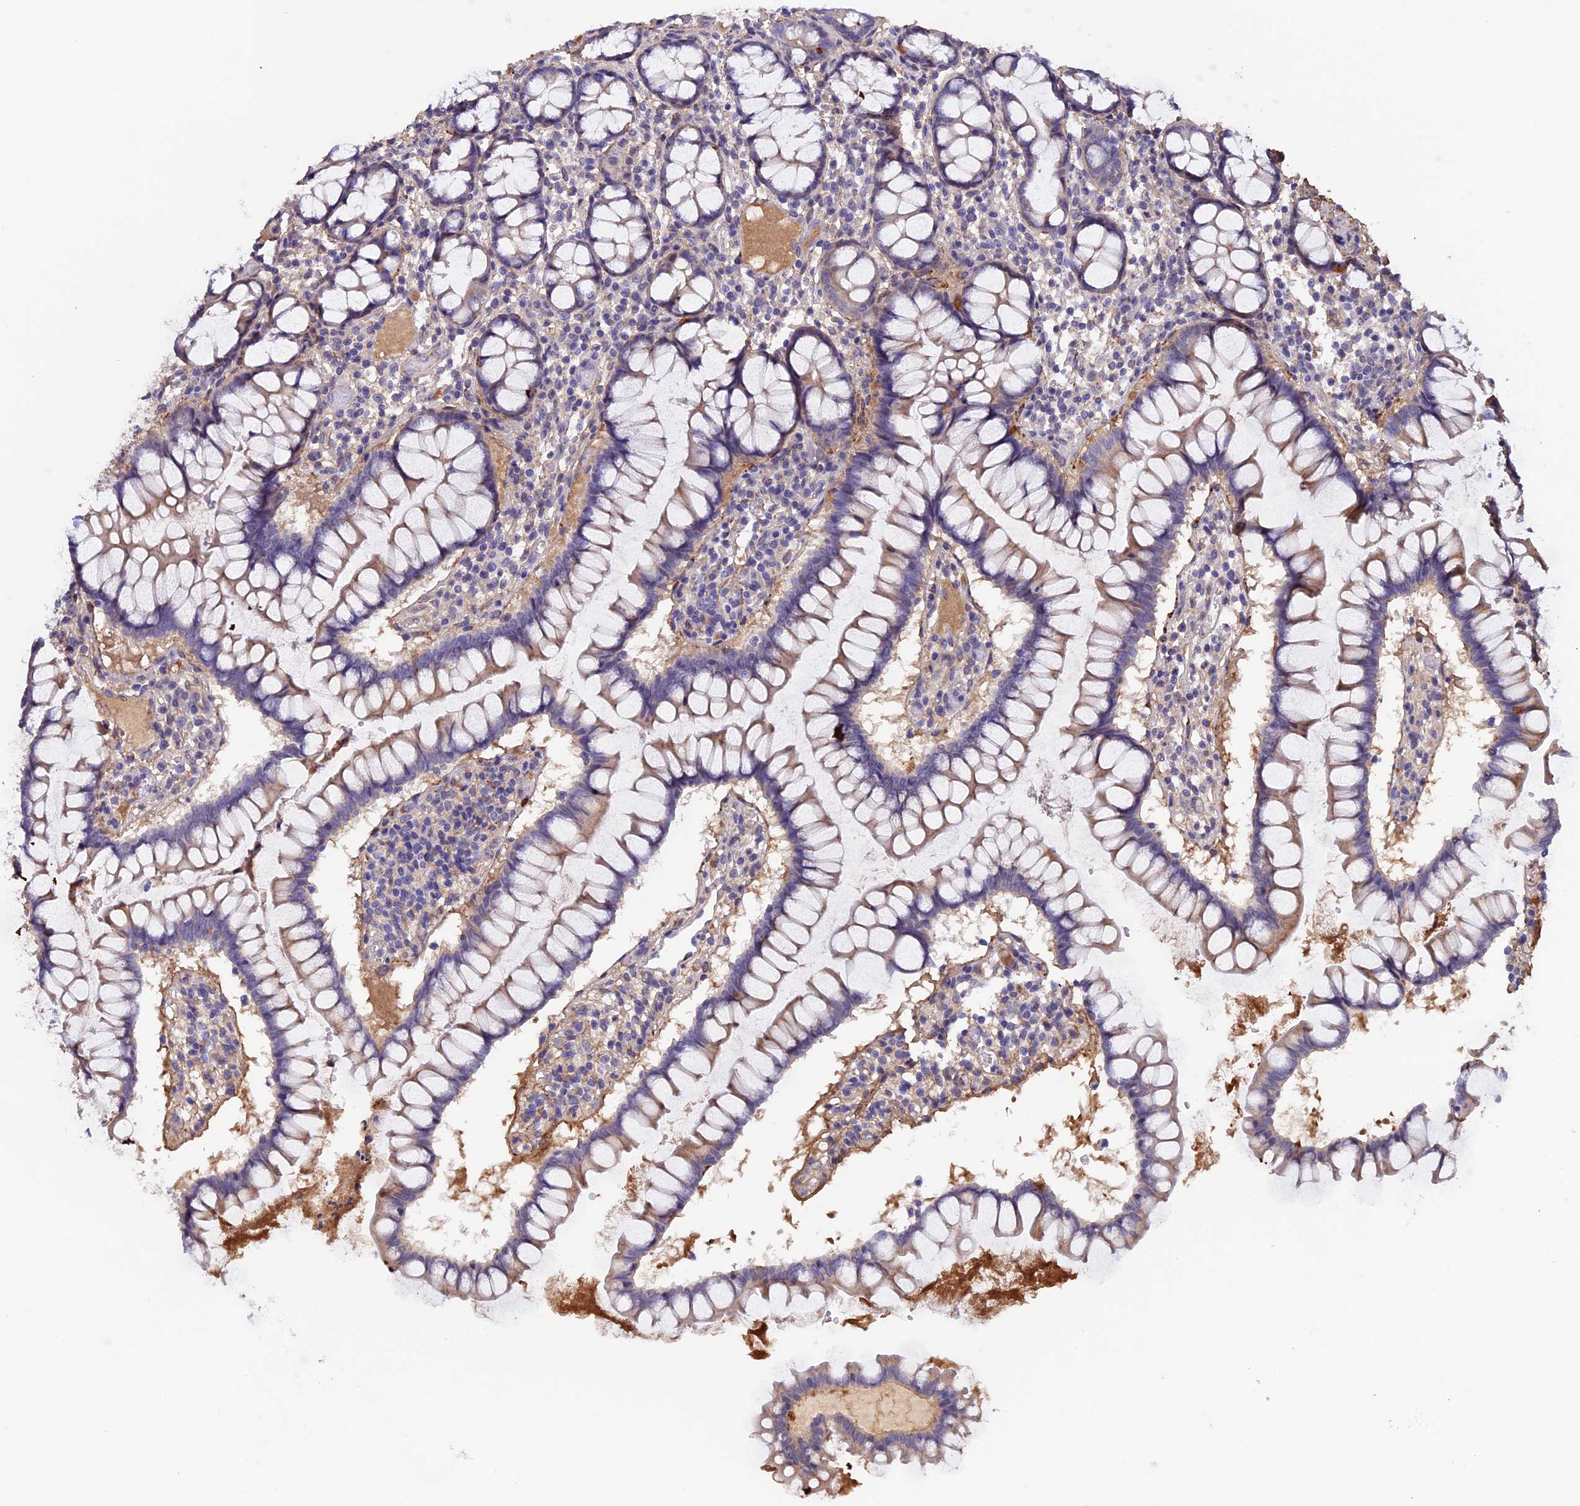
{"staining": {"intensity": "negative", "quantity": "none", "location": "none"}, "tissue": "colon", "cell_type": "Endothelial cells", "image_type": "normal", "snomed": [{"axis": "morphology", "description": "Normal tissue, NOS"}, {"axis": "morphology", "description": "Adenocarcinoma, NOS"}, {"axis": "topography", "description": "Colon"}], "caption": "IHC photomicrograph of benign colon: colon stained with DAB displays no significant protein expression in endothelial cells.", "gene": "COL4A3", "patient": {"sex": "female", "age": 55}}